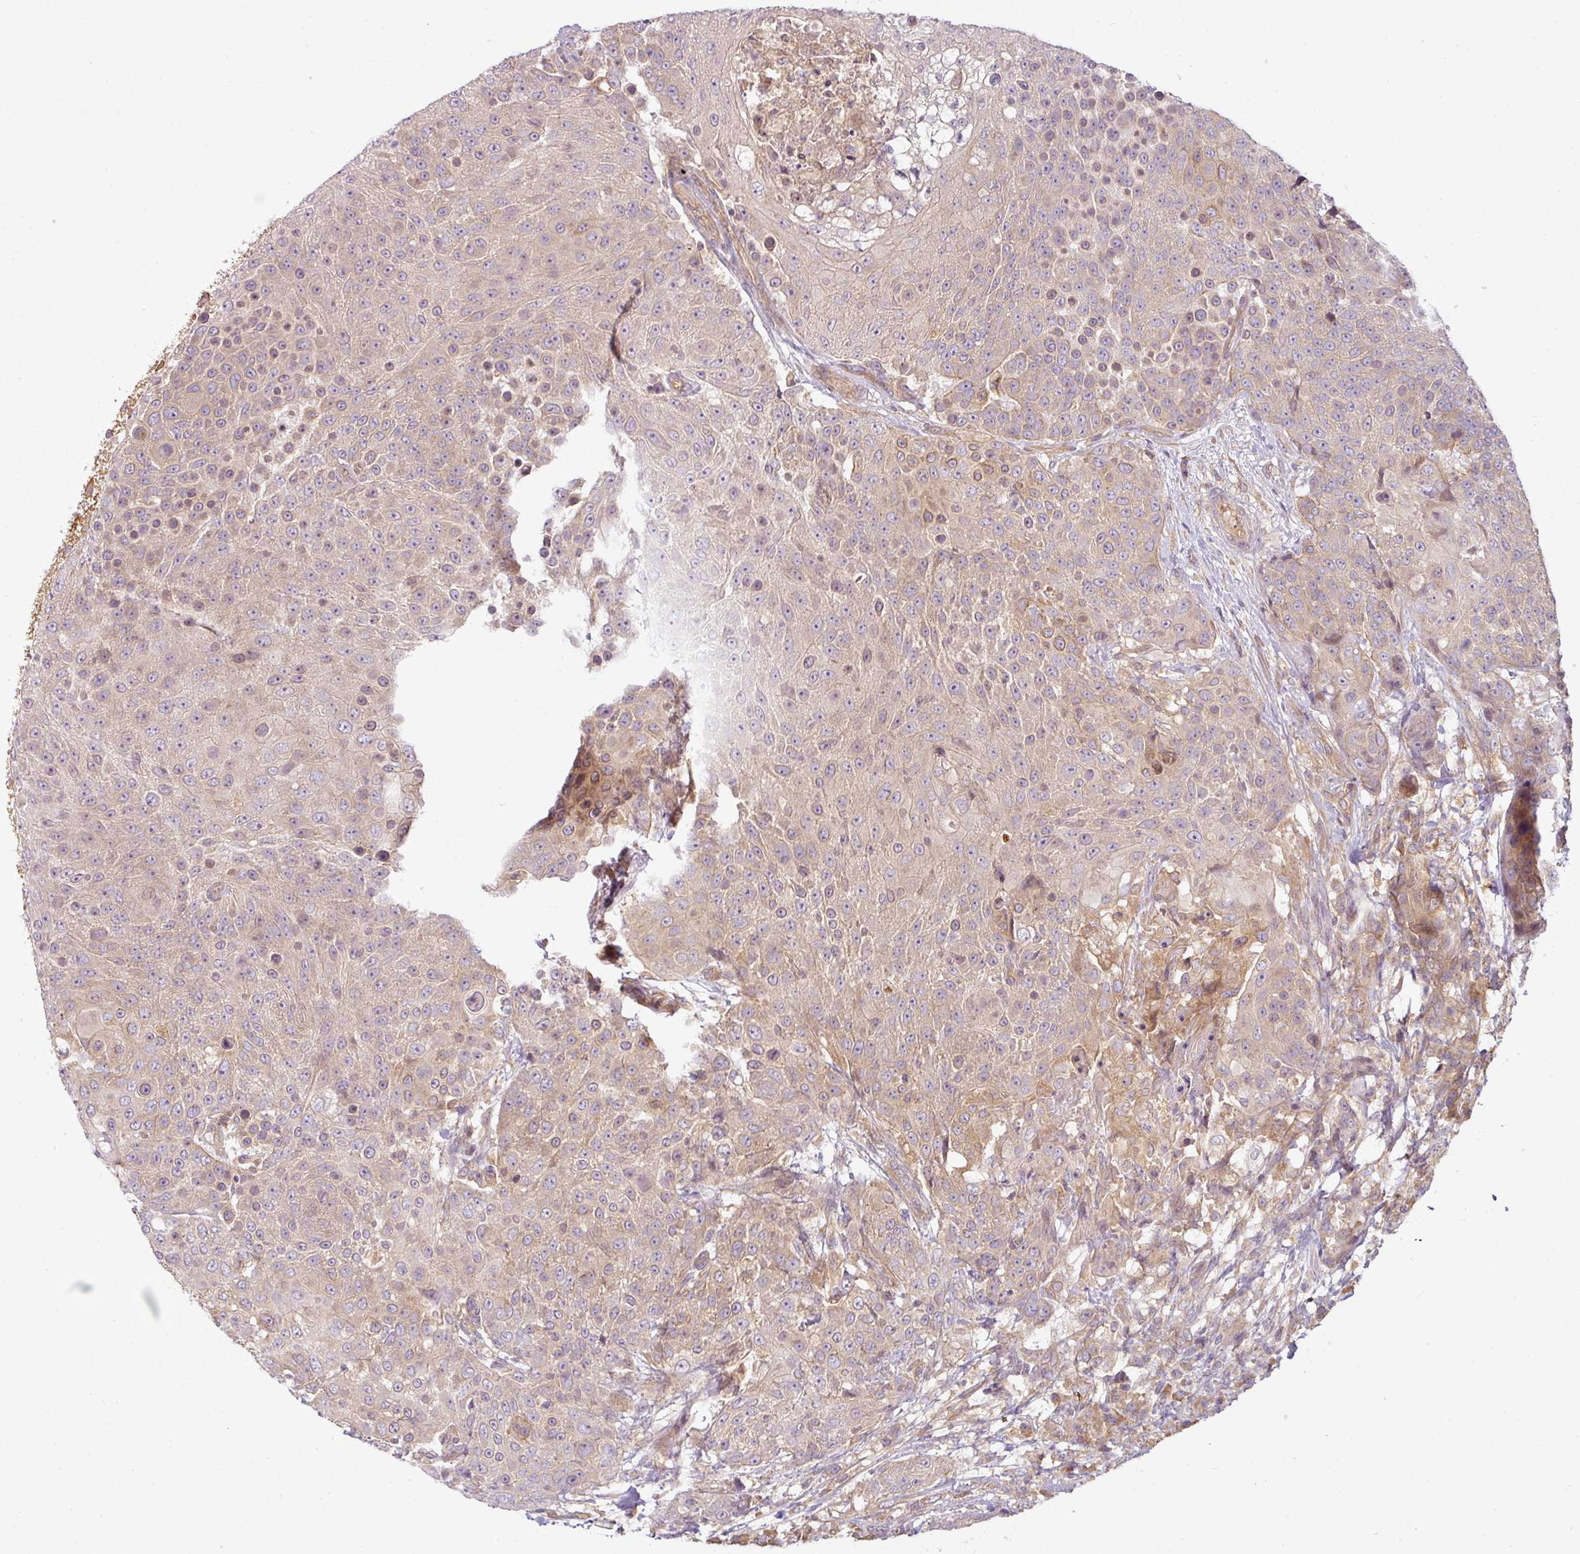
{"staining": {"intensity": "weak", "quantity": "25%-75%", "location": "cytoplasmic/membranous"}, "tissue": "urothelial cancer", "cell_type": "Tumor cells", "image_type": "cancer", "snomed": [{"axis": "morphology", "description": "Urothelial carcinoma, High grade"}, {"axis": "topography", "description": "Urinary bladder"}], "caption": "Immunohistochemistry (IHC) image of neoplastic tissue: high-grade urothelial carcinoma stained using immunohistochemistry (IHC) demonstrates low levels of weak protein expression localized specifically in the cytoplasmic/membranous of tumor cells, appearing as a cytoplasmic/membranous brown color.", "gene": "RNF31", "patient": {"sex": "female", "age": 63}}